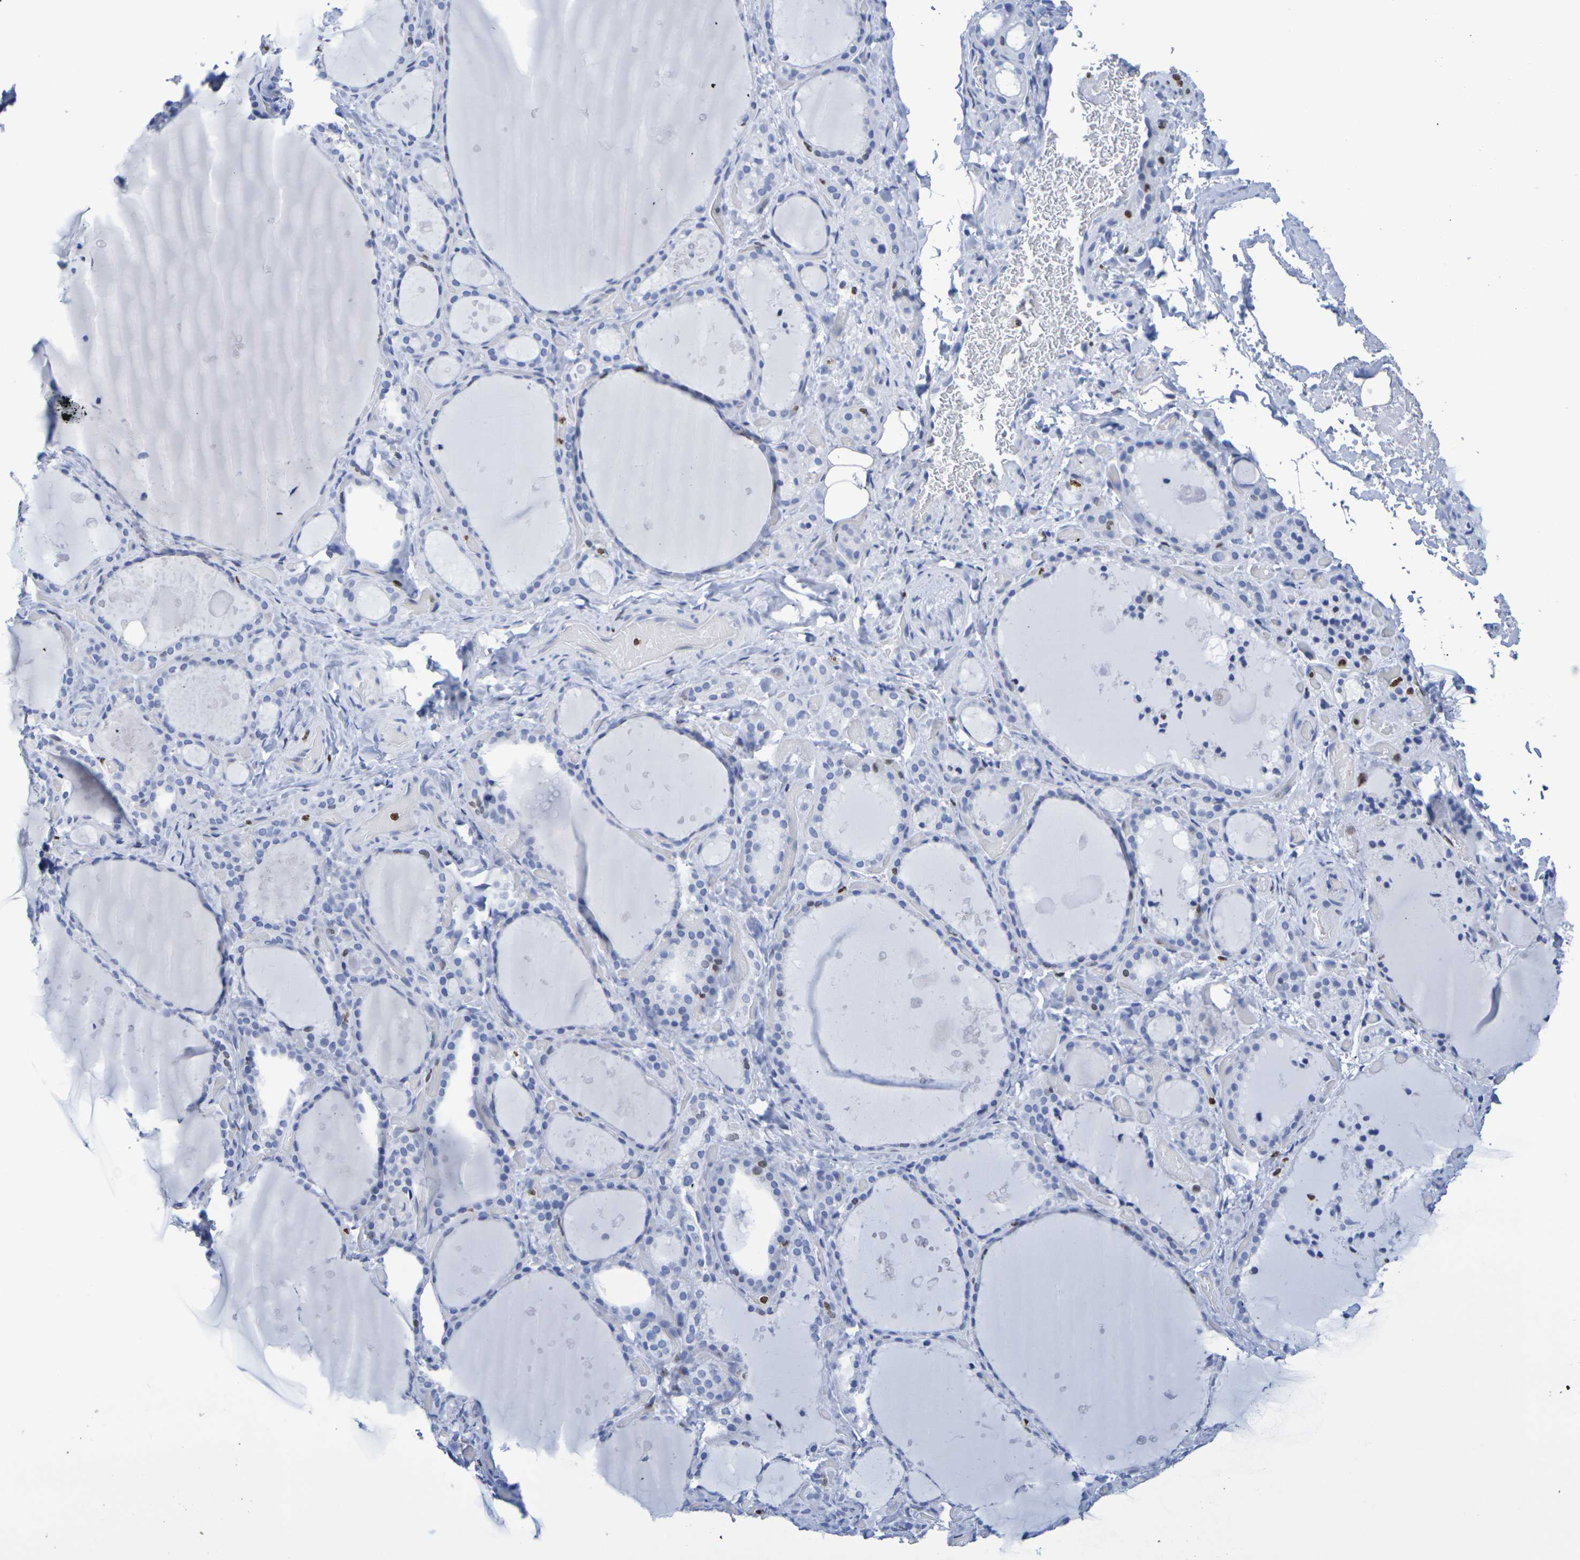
{"staining": {"intensity": "negative", "quantity": "none", "location": "none"}, "tissue": "thyroid gland", "cell_type": "Glandular cells", "image_type": "normal", "snomed": [{"axis": "morphology", "description": "Normal tissue, NOS"}, {"axis": "topography", "description": "Thyroid gland"}], "caption": "Immunohistochemistry photomicrograph of unremarkable thyroid gland stained for a protein (brown), which displays no expression in glandular cells.", "gene": "H1", "patient": {"sex": "female", "age": 44}}